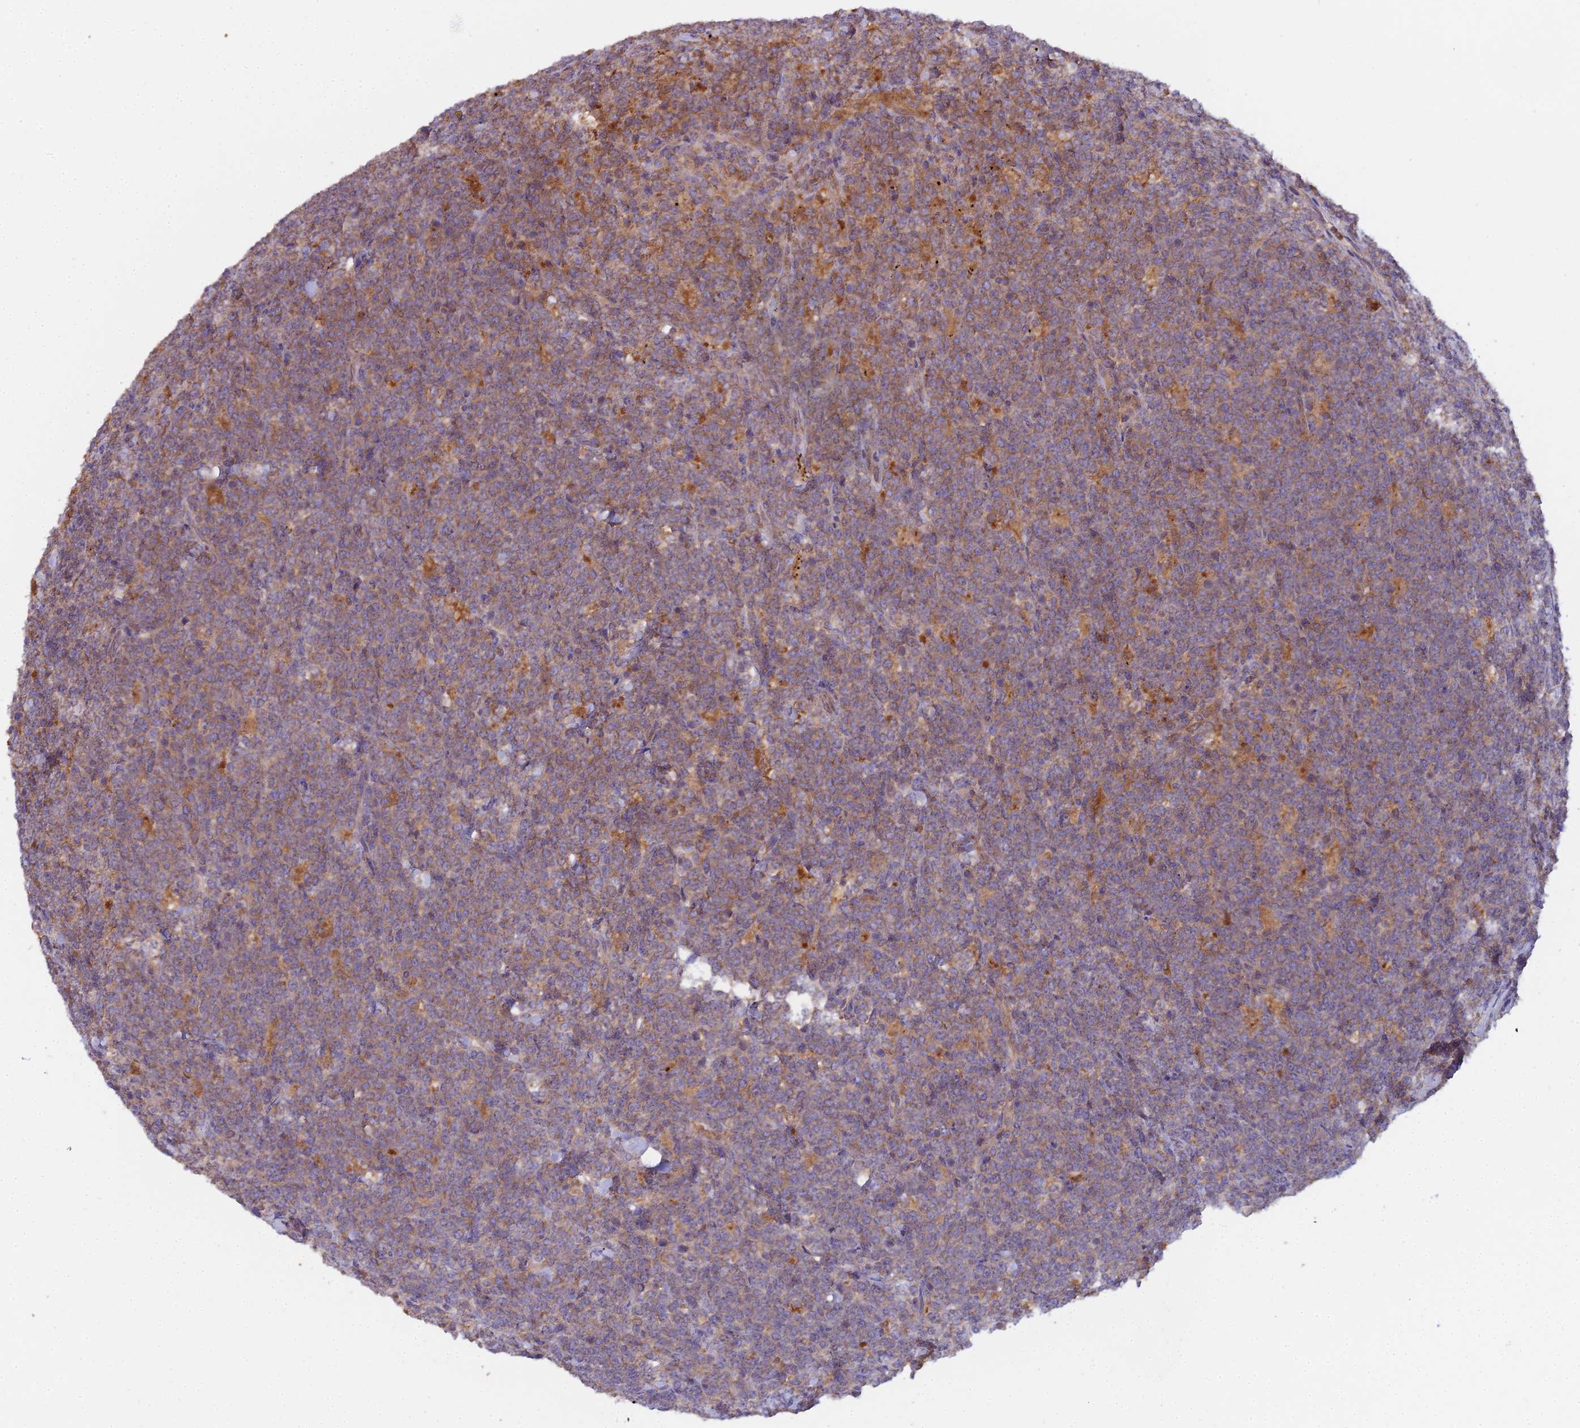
{"staining": {"intensity": "moderate", "quantity": "<25%", "location": "cytoplasmic/membranous"}, "tissue": "lymphoma", "cell_type": "Tumor cells", "image_type": "cancer", "snomed": [{"axis": "morphology", "description": "Malignant lymphoma, non-Hodgkin's type, High grade"}, {"axis": "topography", "description": "Small intestine"}], "caption": "DAB (3,3'-diaminobenzidine) immunohistochemical staining of human lymphoma shows moderate cytoplasmic/membranous protein expression in approximately <25% of tumor cells.", "gene": "CCDC167", "patient": {"sex": "male", "age": 8}}